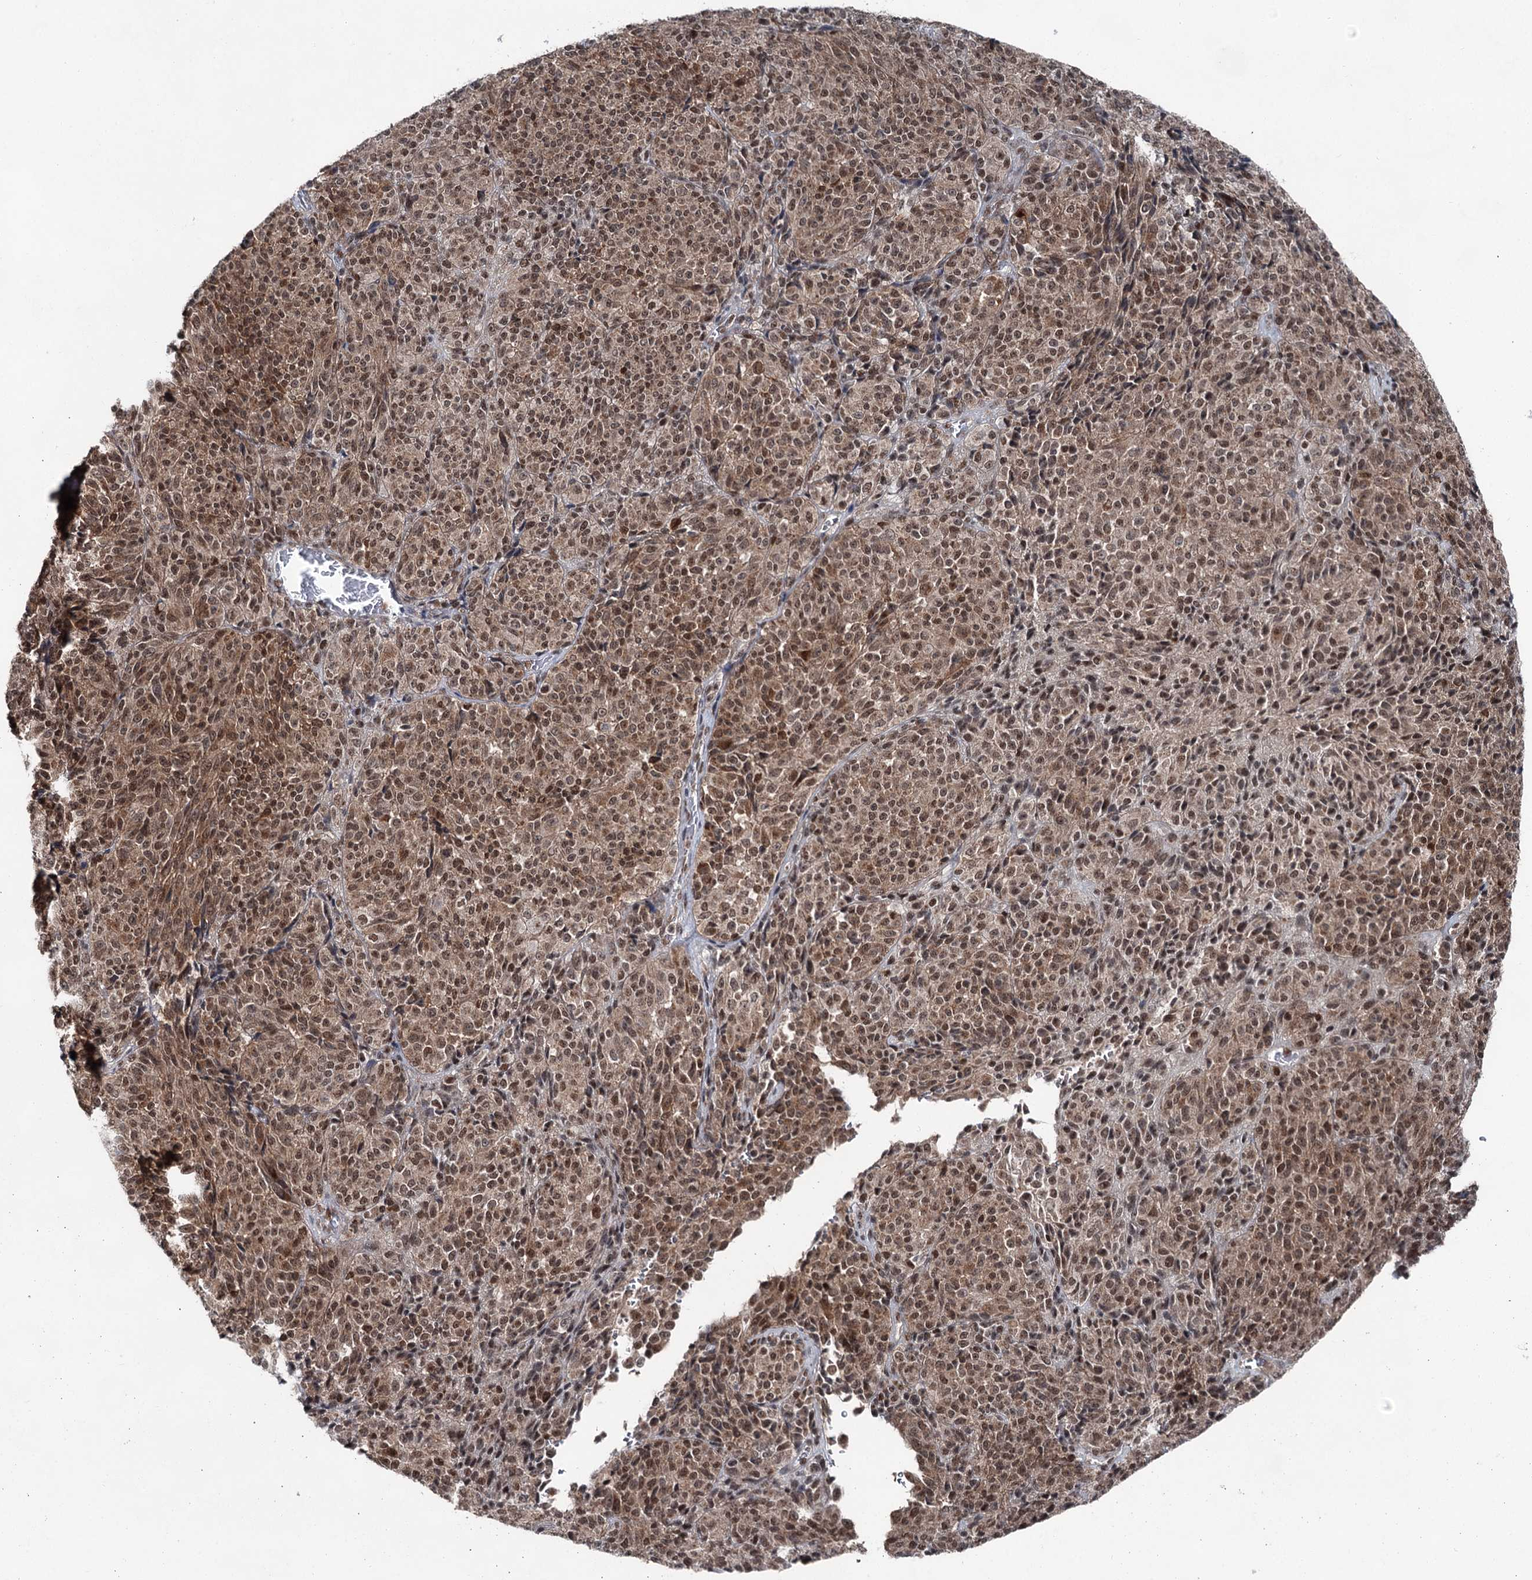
{"staining": {"intensity": "moderate", "quantity": ">75%", "location": "cytoplasmic/membranous,nuclear"}, "tissue": "melanoma", "cell_type": "Tumor cells", "image_type": "cancer", "snomed": [{"axis": "morphology", "description": "Malignant melanoma, Metastatic site"}, {"axis": "topography", "description": "Brain"}], "caption": "Immunohistochemistry micrograph of malignant melanoma (metastatic site) stained for a protein (brown), which displays medium levels of moderate cytoplasmic/membranous and nuclear expression in about >75% of tumor cells.", "gene": "ZCCHC8", "patient": {"sex": "female", "age": 56}}